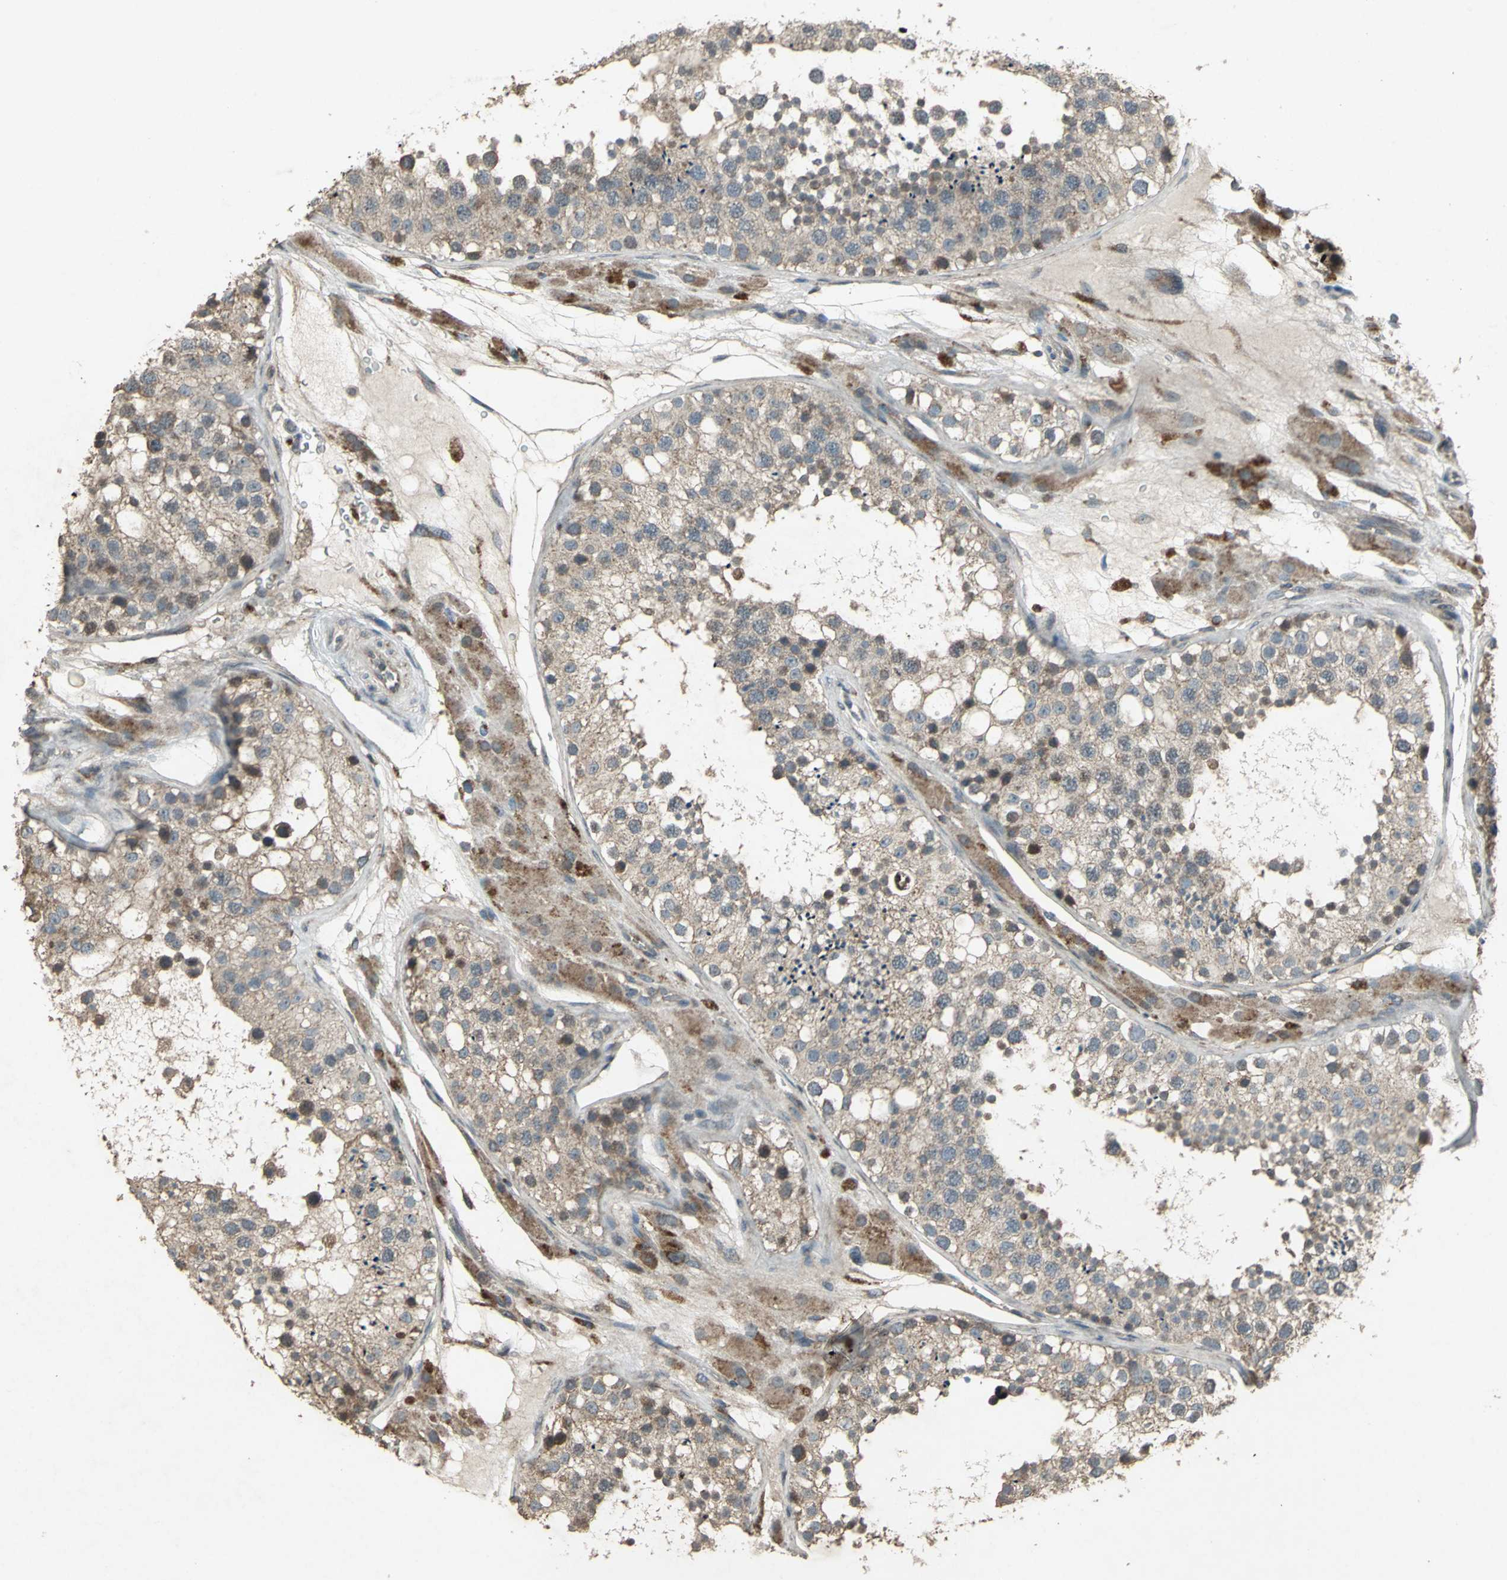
{"staining": {"intensity": "weak", "quantity": ">75%", "location": "cytoplasmic/membranous"}, "tissue": "testis", "cell_type": "Cells in seminiferous ducts", "image_type": "normal", "snomed": [{"axis": "morphology", "description": "Normal tissue, NOS"}, {"axis": "topography", "description": "Testis"}], "caption": "This is an image of immunohistochemistry staining of unremarkable testis, which shows weak positivity in the cytoplasmic/membranous of cells in seminiferous ducts.", "gene": "SEPTIN4", "patient": {"sex": "male", "age": 26}}